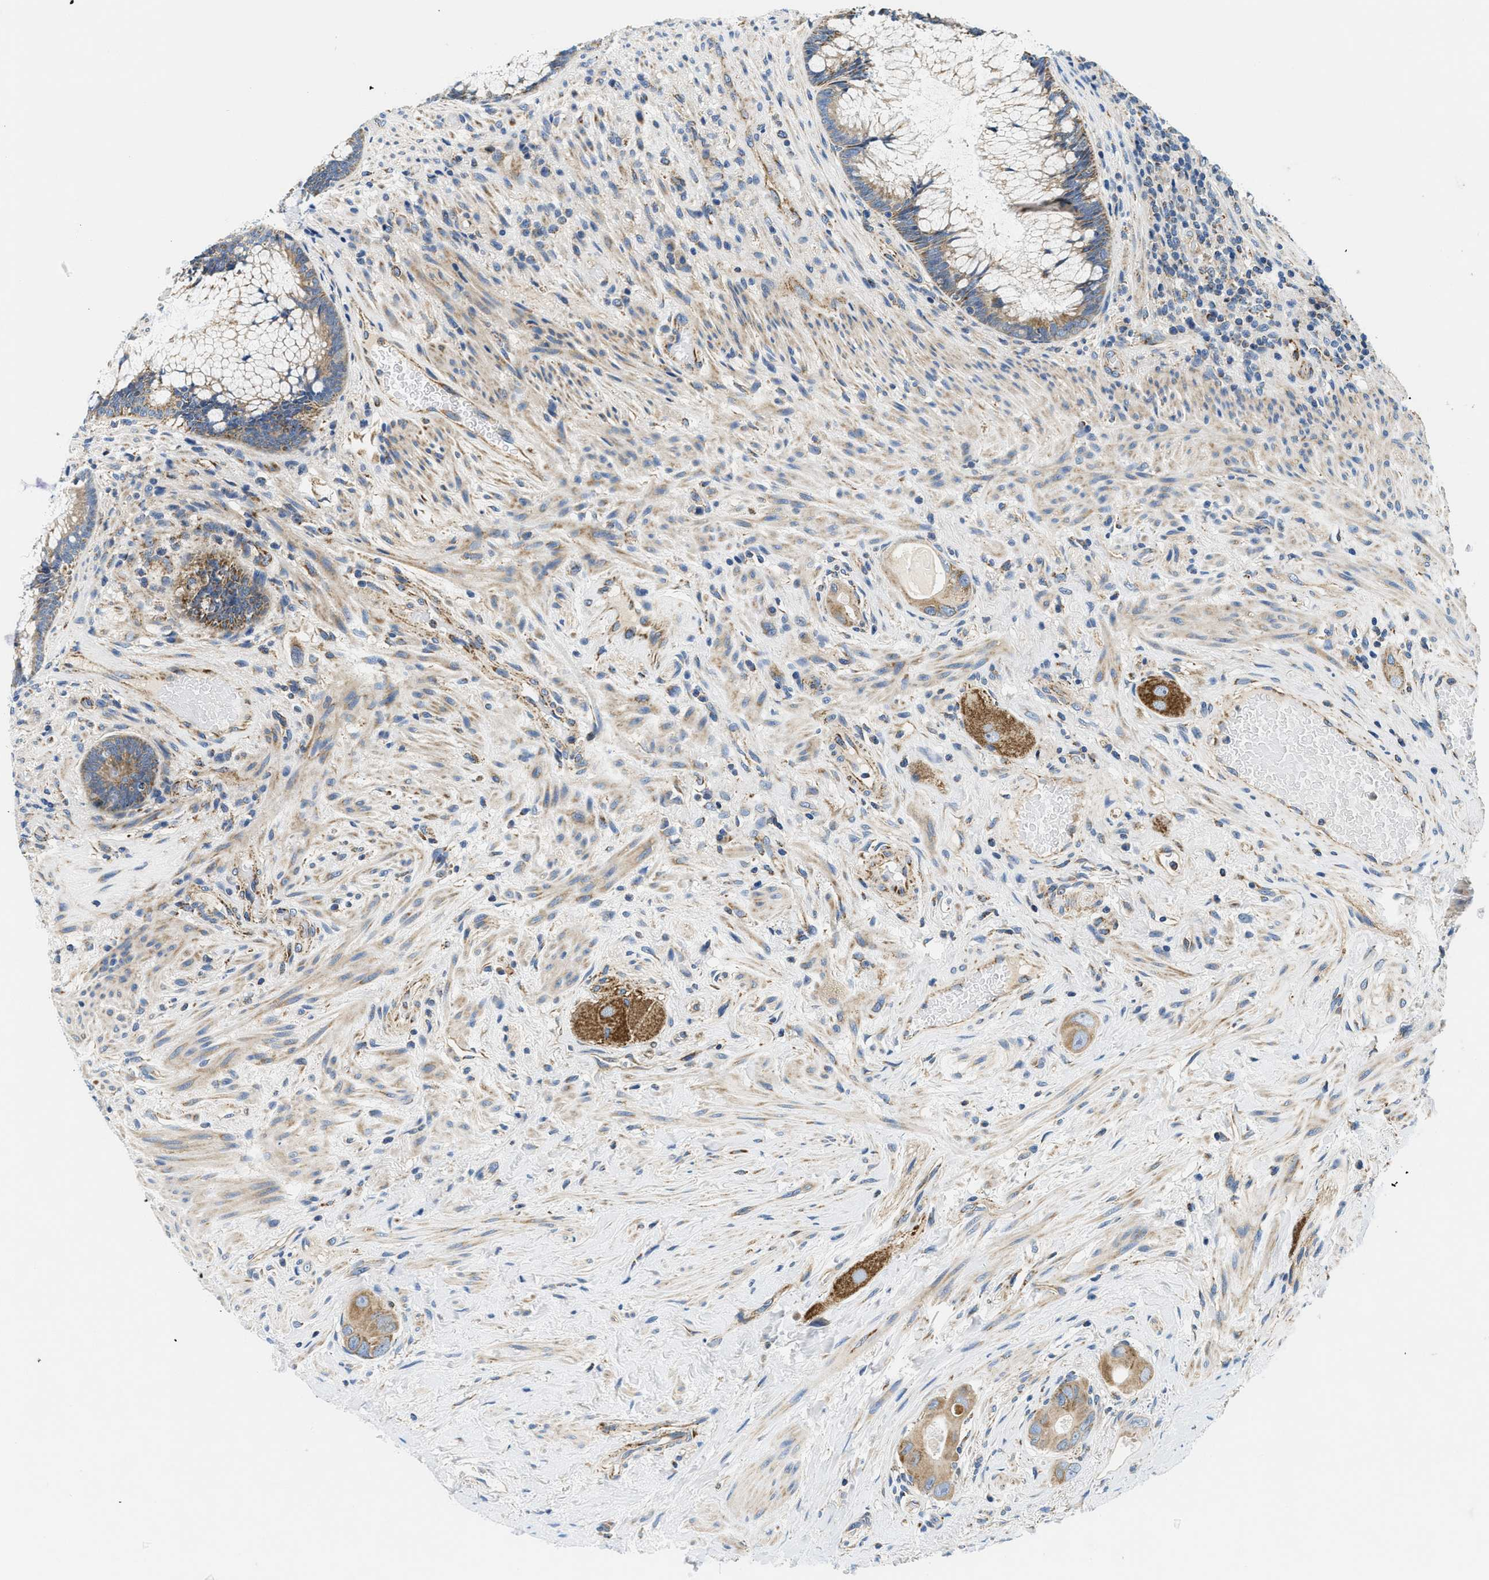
{"staining": {"intensity": "moderate", "quantity": ">75%", "location": "cytoplasmic/membranous"}, "tissue": "colorectal cancer", "cell_type": "Tumor cells", "image_type": "cancer", "snomed": [{"axis": "morphology", "description": "Adenocarcinoma, NOS"}, {"axis": "topography", "description": "Rectum"}], "caption": "Tumor cells demonstrate medium levels of moderate cytoplasmic/membranous positivity in approximately >75% of cells in human adenocarcinoma (colorectal).", "gene": "SAMD4B", "patient": {"sex": "male", "age": 51}}